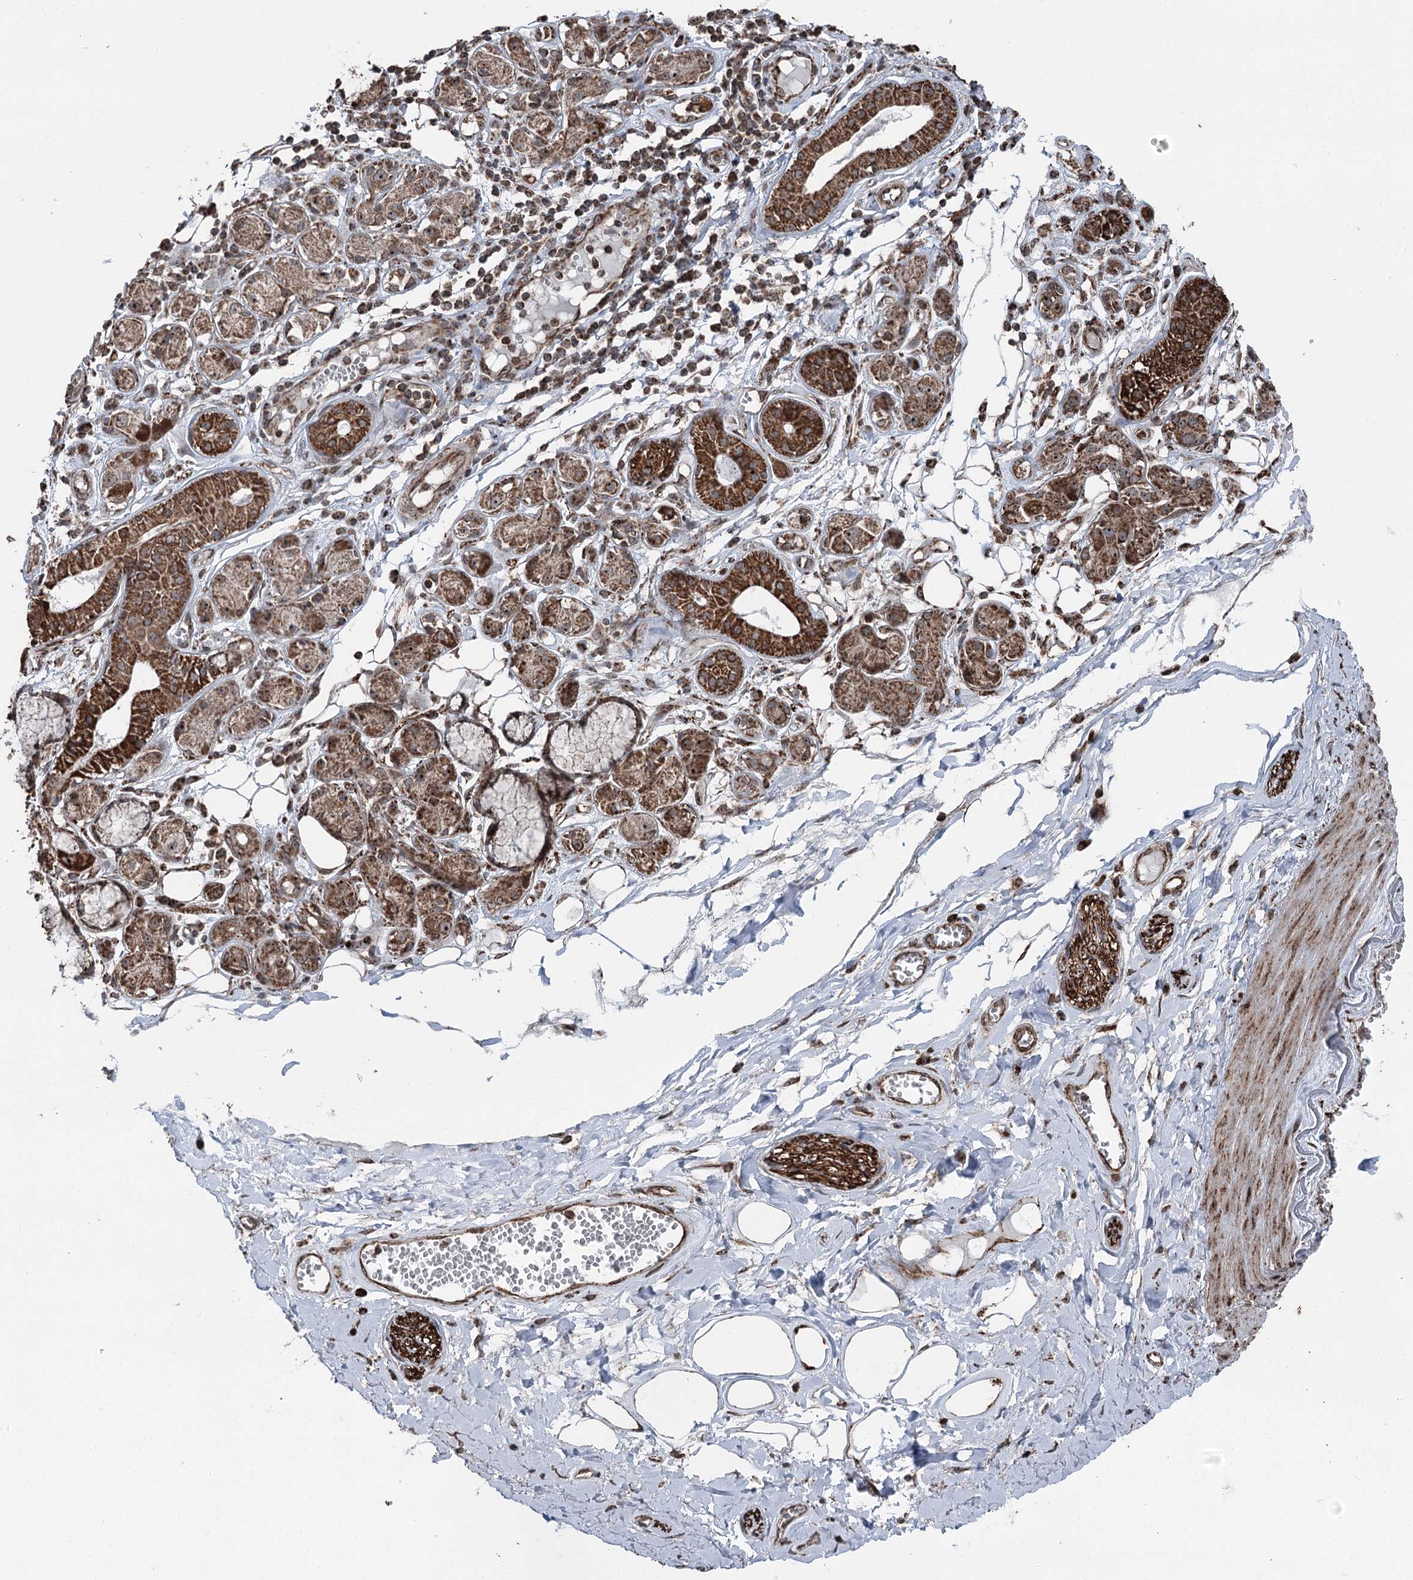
{"staining": {"intensity": "moderate", "quantity": "25%-75%", "location": "nuclear"}, "tissue": "soft tissue", "cell_type": "Chondrocytes", "image_type": "normal", "snomed": [{"axis": "morphology", "description": "Normal tissue, NOS"}, {"axis": "morphology", "description": "Inflammation, NOS"}, {"axis": "topography", "description": "Salivary gland"}, {"axis": "topography", "description": "Peripheral nerve tissue"}], "caption": "DAB immunohistochemical staining of benign human soft tissue reveals moderate nuclear protein positivity in approximately 25%-75% of chondrocytes. (Stains: DAB in brown, nuclei in blue, Microscopy: brightfield microscopy at high magnification).", "gene": "STEEP1", "patient": {"sex": "female", "age": 75}}